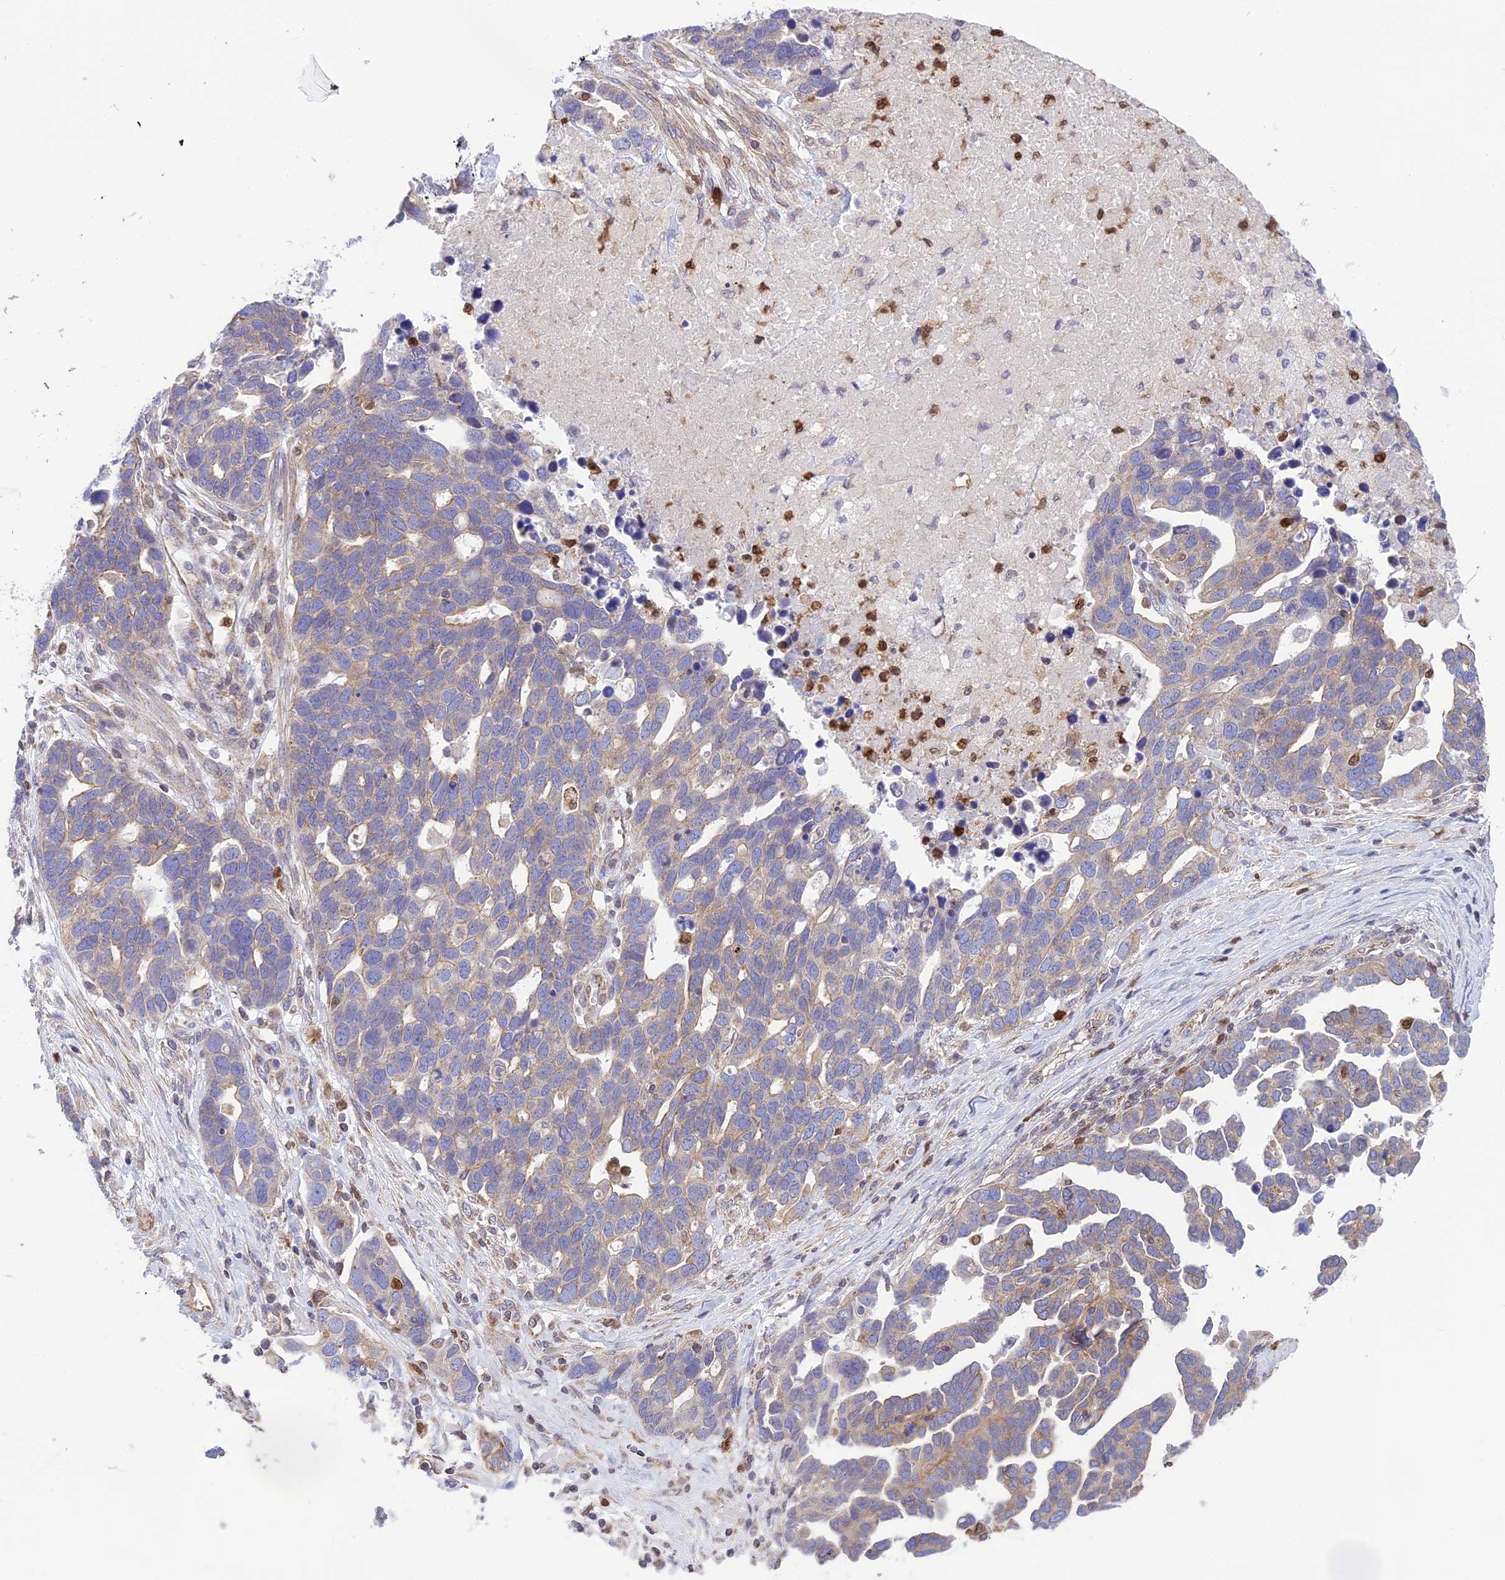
{"staining": {"intensity": "weak", "quantity": "<25%", "location": "cytoplasmic/membranous"}, "tissue": "ovarian cancer", "cell_type": "Tumor cells", "image_type": "cancer", "snomed": [{"axis": "morphology", "description": "Cystadenocarcinoma, serous, NOS"}, {"axis": "topography", "description": "Ovary"}], "caption": "Ovarian serous cystadenocarcinoma stained for a protein using IHC exhibits no expression tumor cells.", "gene": "PKHD1L1", "patient": {"sex": "female", "age": 54}}